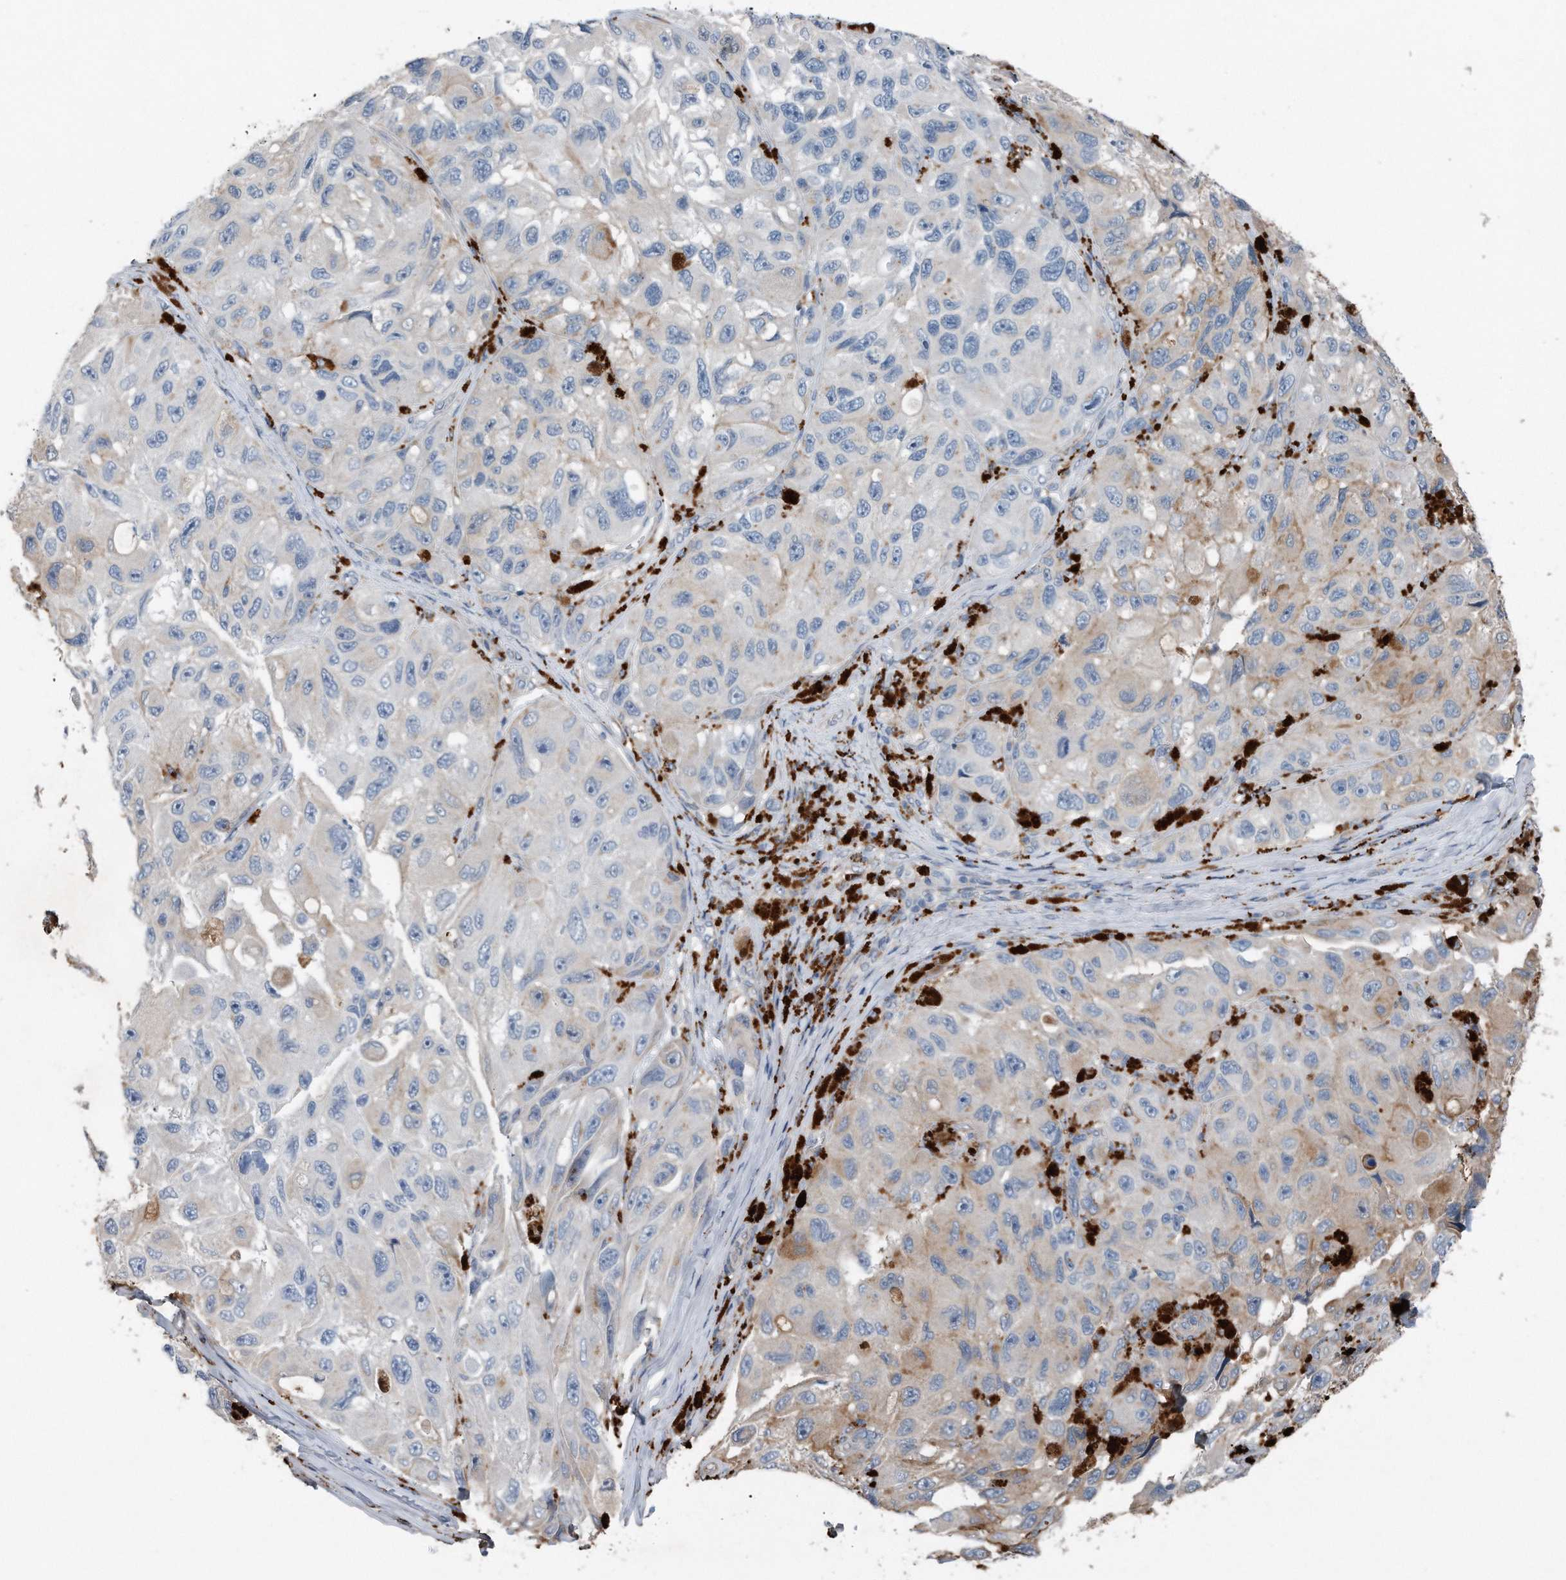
{"staining": {"intensity": "negative", "quantity": "none", "location": "none"}, "tissue": "melanoma", "cell_type": "Tumor cells", "image_type": "cancer", "snomed": [{"axis": "morphology", "description": "Malignant melanoma, NOS"}, {"axis": "topography", "description": "Skin"}], "caption": "This is a histopathology image of immunohistochemistry (IHC) staining of melanoma, which shows no expression in tumor cells.", "gene": "ZNF772", "patient": {"sex": "female", "age": 73}}